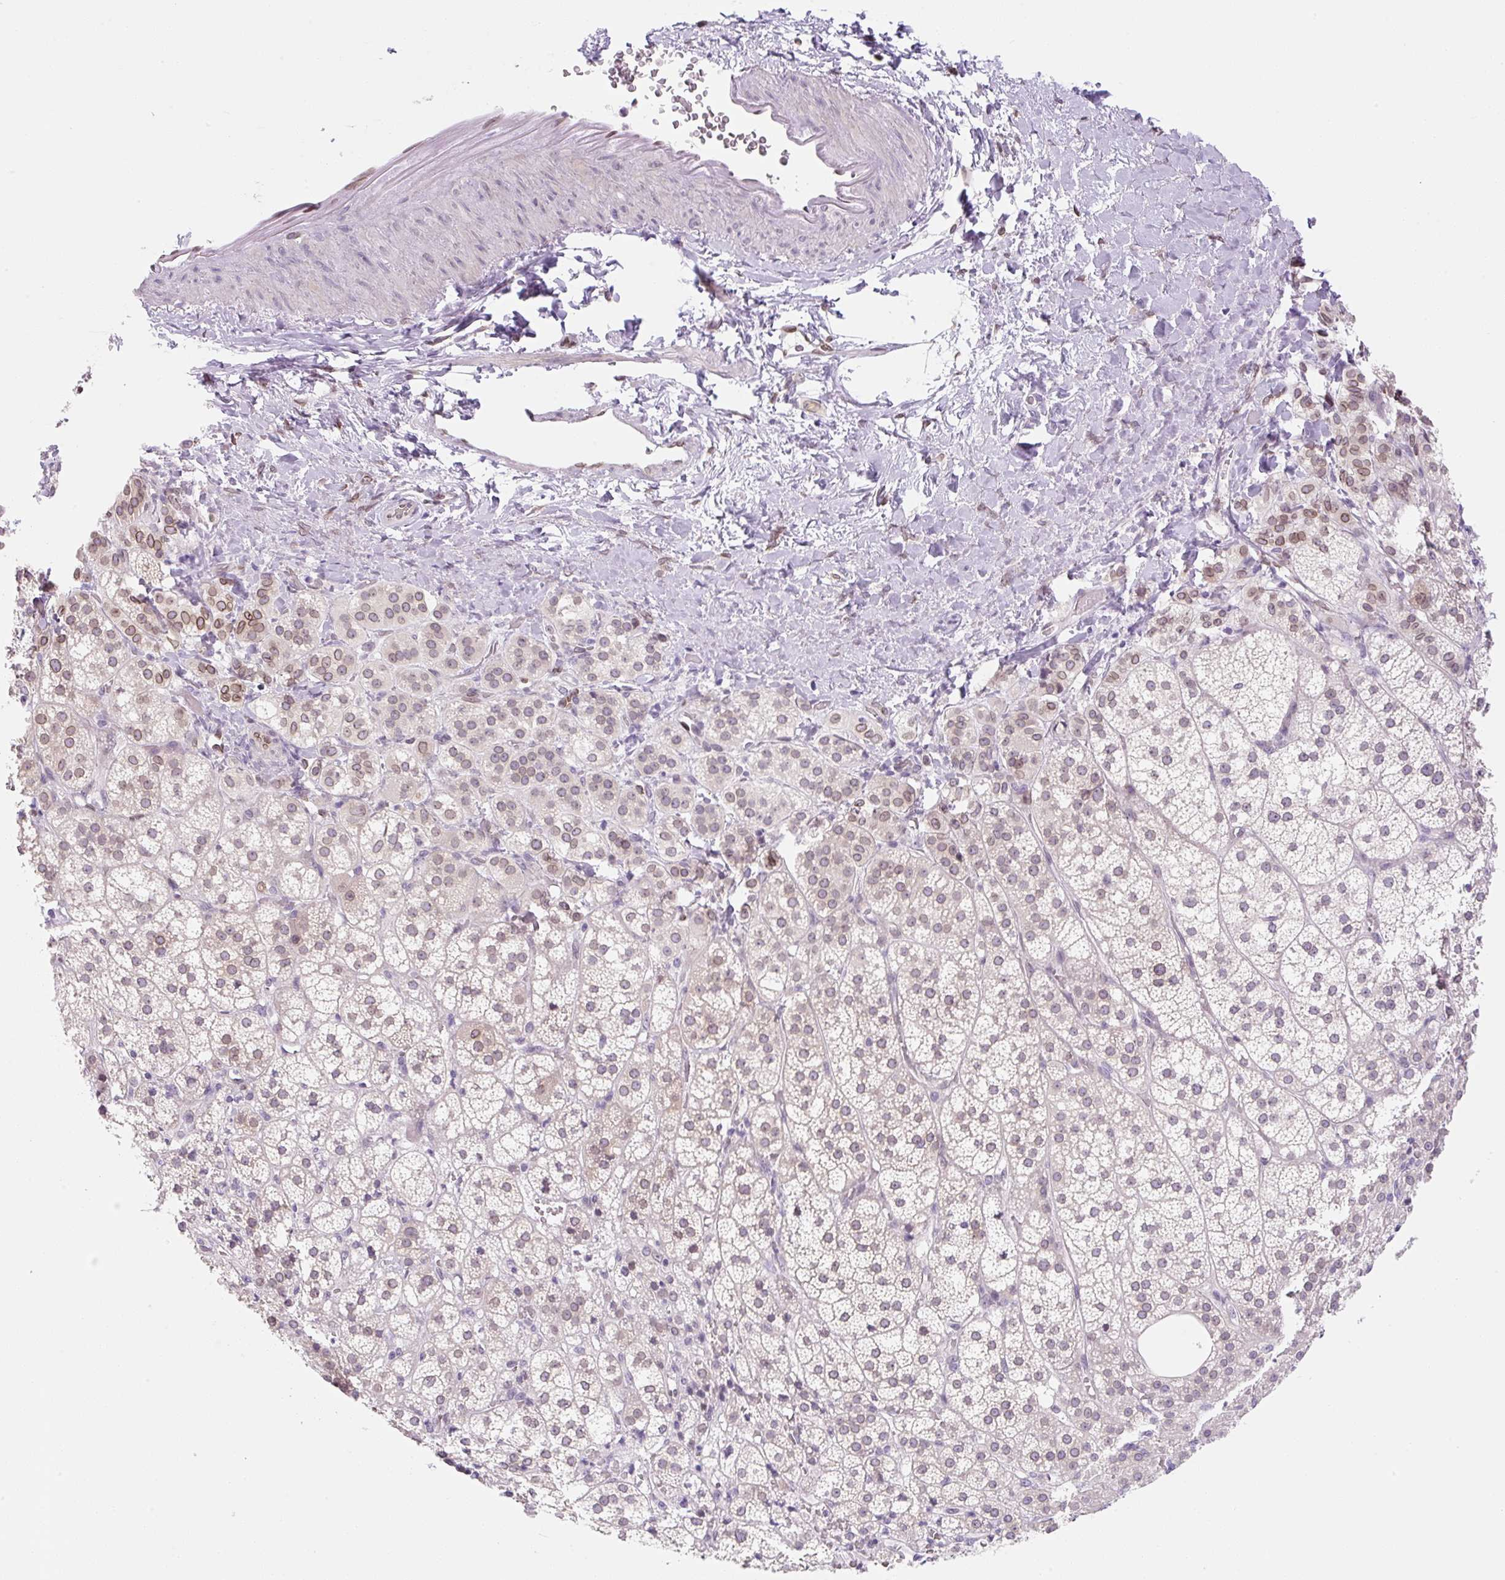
{"staining": {"intensity": "moderate", "quantity": "25%-75%", "location": "cytoplasmic/membranous,nuclear"}, "tissue": "adrenal gland", "cell_type": "Glandular cells", "image_type": "normal", "snomed": [{"axis": "morphology", "description": "Normal tissue, NOS"}, {"axis": "topography", "description": "Adrenal gland"}], "caption": "Immunohistochemistry staining of unremarkable adrenal gland, which reveals medium levels of moderate cytoplasmic/membranous,nuclear staining in about 25%-75% of glandular cells indicating moderate cytoplasmic/membranous,nuclear protein staining. The staining was performed using DAB (3,3'-diaminobenzidine) (brown) for protein detection and nuclei were counterstained in hematoxylin (blue).", "gene": "SYNE3", "patient": {"sex": "female", "age": 60}}